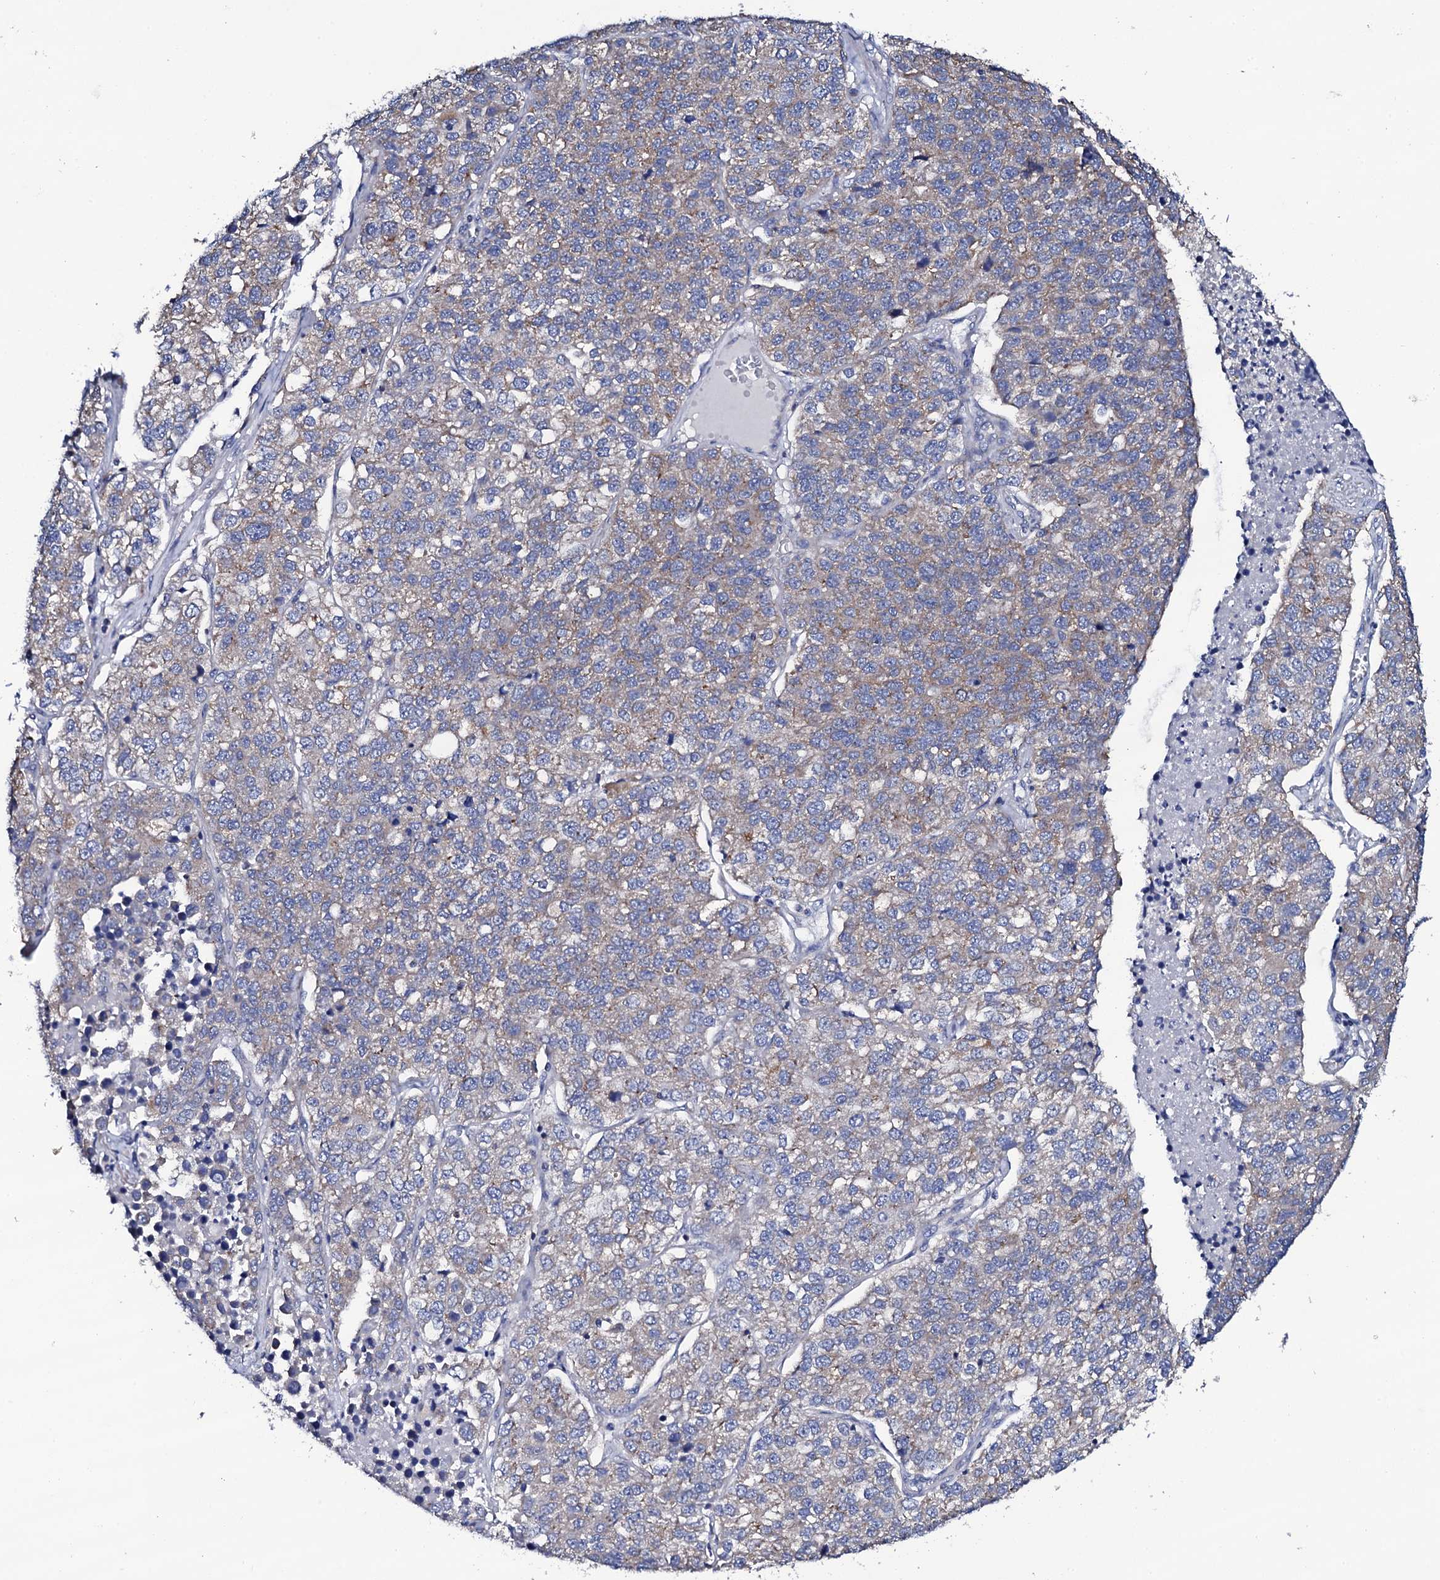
{"staining": {"intensity": "weak", "quantity": "25%-75%", "location": "cytoplasmic/membranous"}, "tissue": "lung cancer", "cell_type": "Tumor cells", "image_type": "cancer", "snomed": [{"axis": "morphology", "description": "Adenocarcinoma, NOS"}, {"axis": "topography", "description": "Lung"}], "caption": "This image exhibits lung cancer stained with immunohistochemistry (IHC) to label a protein in brown. The cytoplasmic/membranous of tumor cells show weak positivity for the protein. Nuclei are counter-stained blue.", "gene": "TCAF2", "patient": {"sex": "male", "age": 49}}